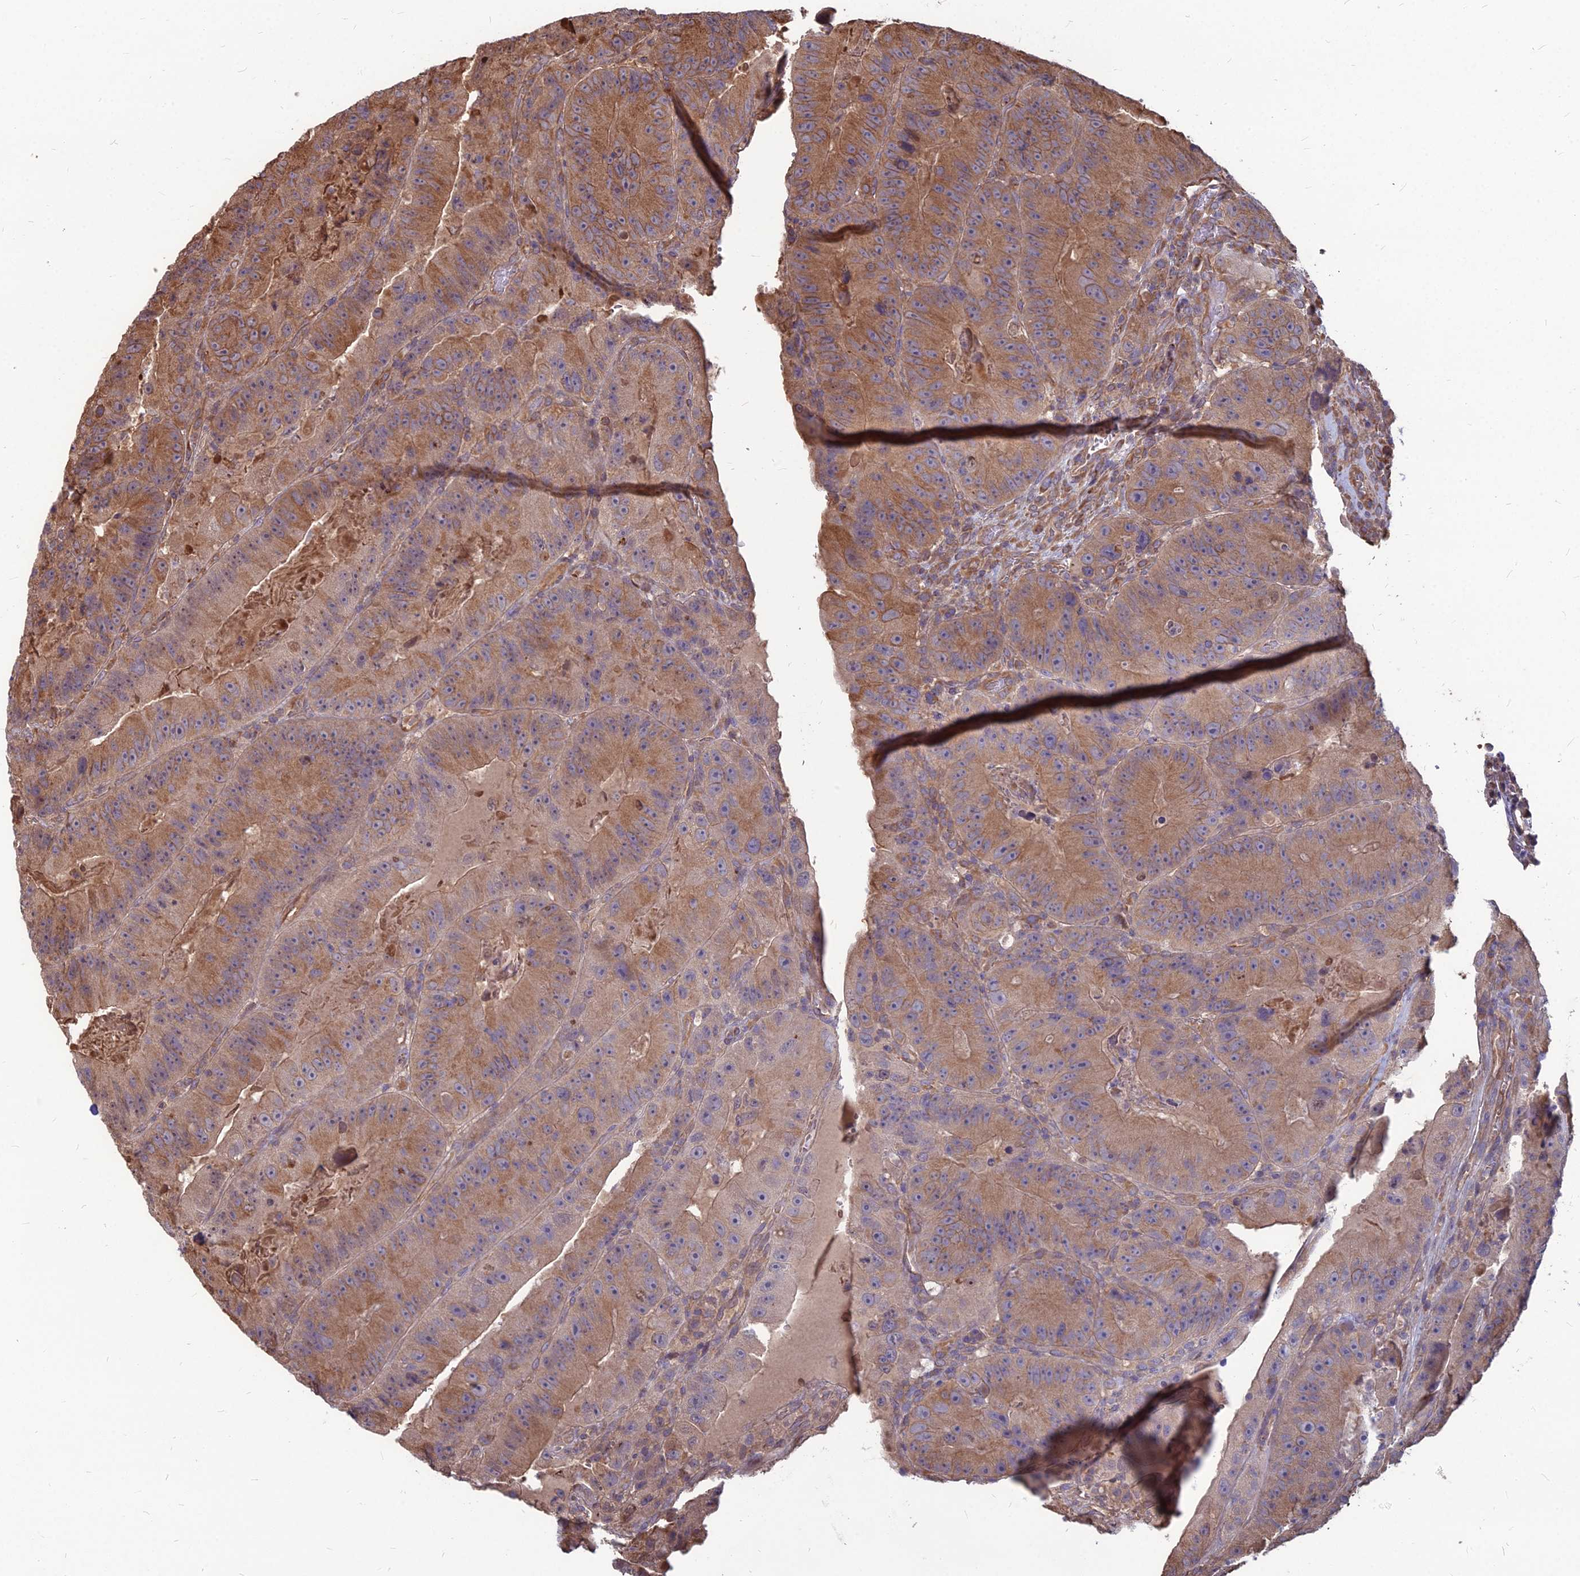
{"staining": {"intensity": "moderate", "quantity": ">75%", "location": "cytoplasmic/membranous"}, "tissue": "colorectal cancer", "cell_type": "Tumor cells", "image_type": "cancer", "snomed": [{"axis": "morphology", "description": "Adenocarcinoma, NOS"}, {"axis": "topography", "description": "Colon"}], "caption": "Adenocarcinoma (colorectal) stained with a protein marker demonstrates moderate staining in tumor cells.", "gene": "LSM6", "patient": {"sex": "female", "age": 86}}